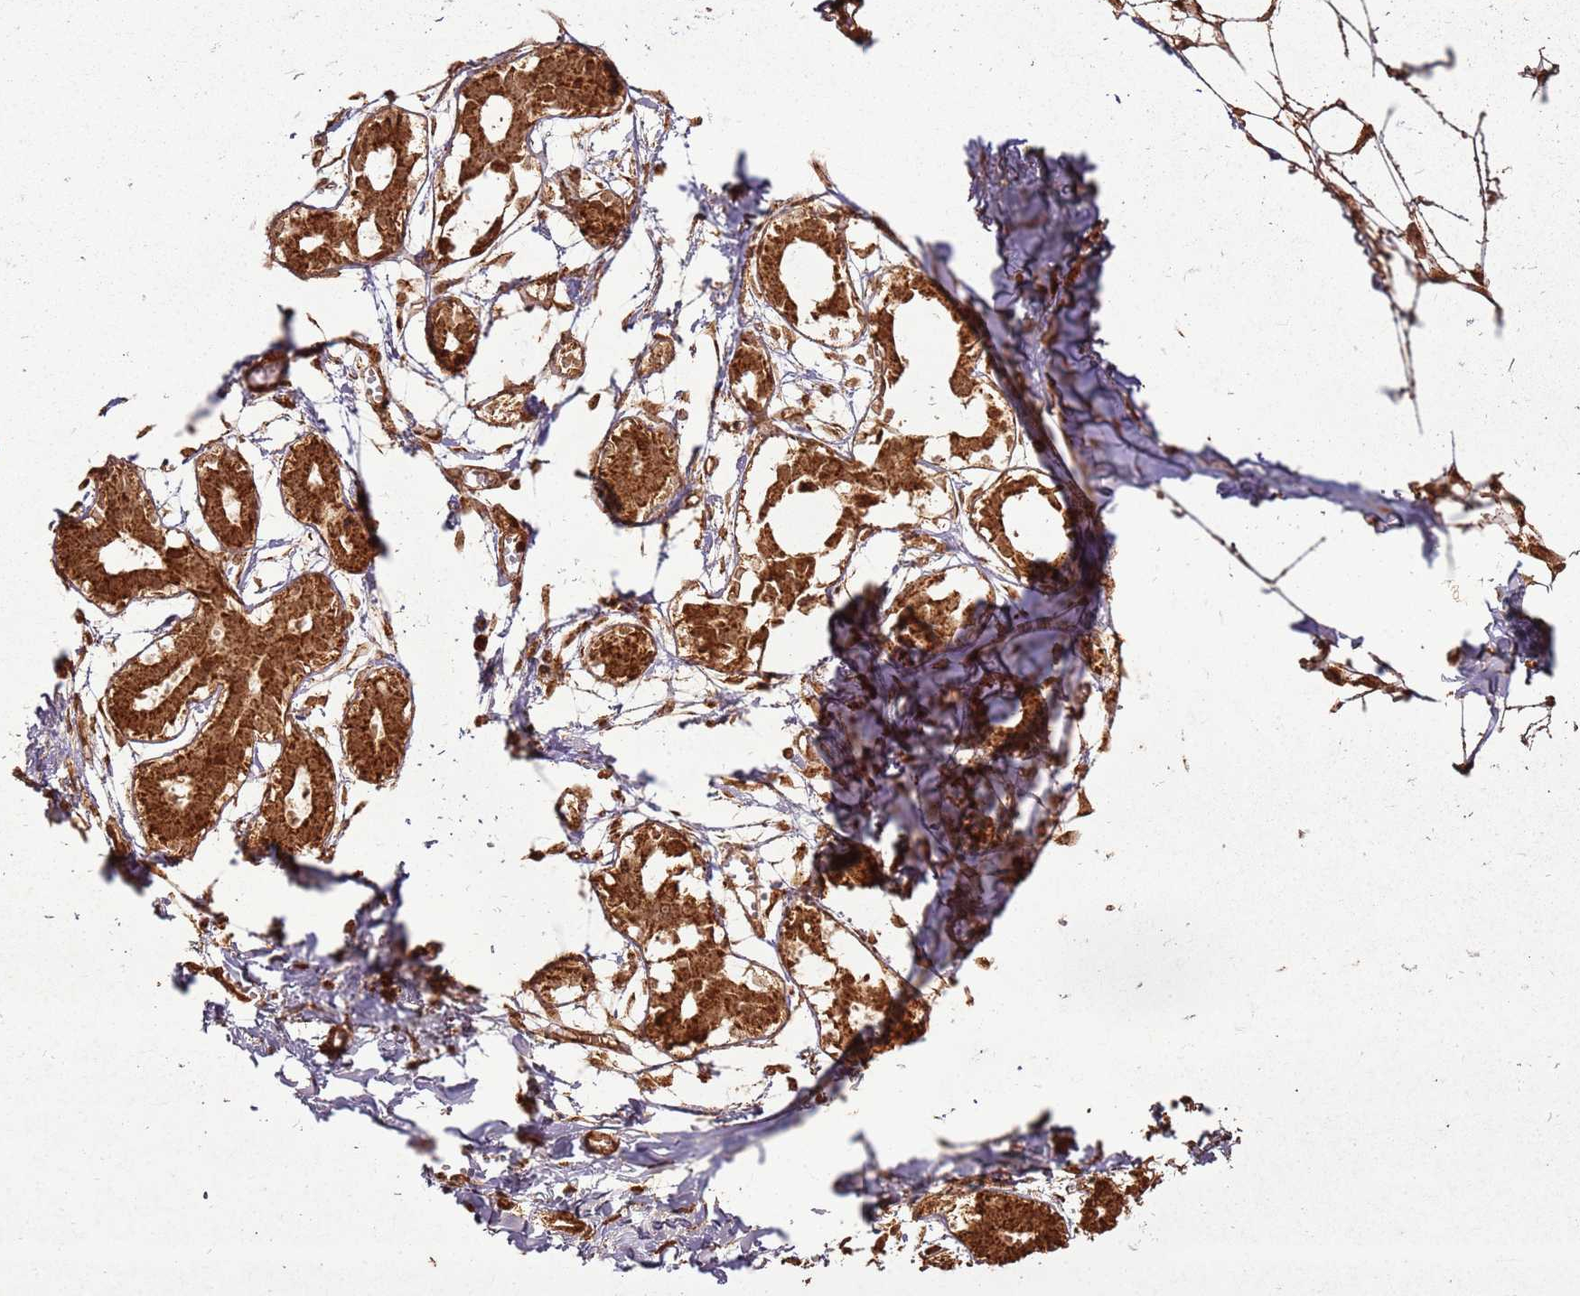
{"staining": {"intensity": "moderate", "quantity": ">75%", "location": "cytoplasmic/membranous"}, "tissue": "breast", "cell_type": "Adipocytes", "image_type": "normal", "snomed": [{"axis": "morphology", "description": "Normal tissue, NOS"}, {"axis": "topography", "description": "Breast"}], "caption": "Immunohistochemical staining of normal human breast exhibits moderate cytoplasmic/membranous protein positivity in about >75% of adipocytes.", "gene": "MRPS6", "patient": {"sex": "female", "age": 27}}